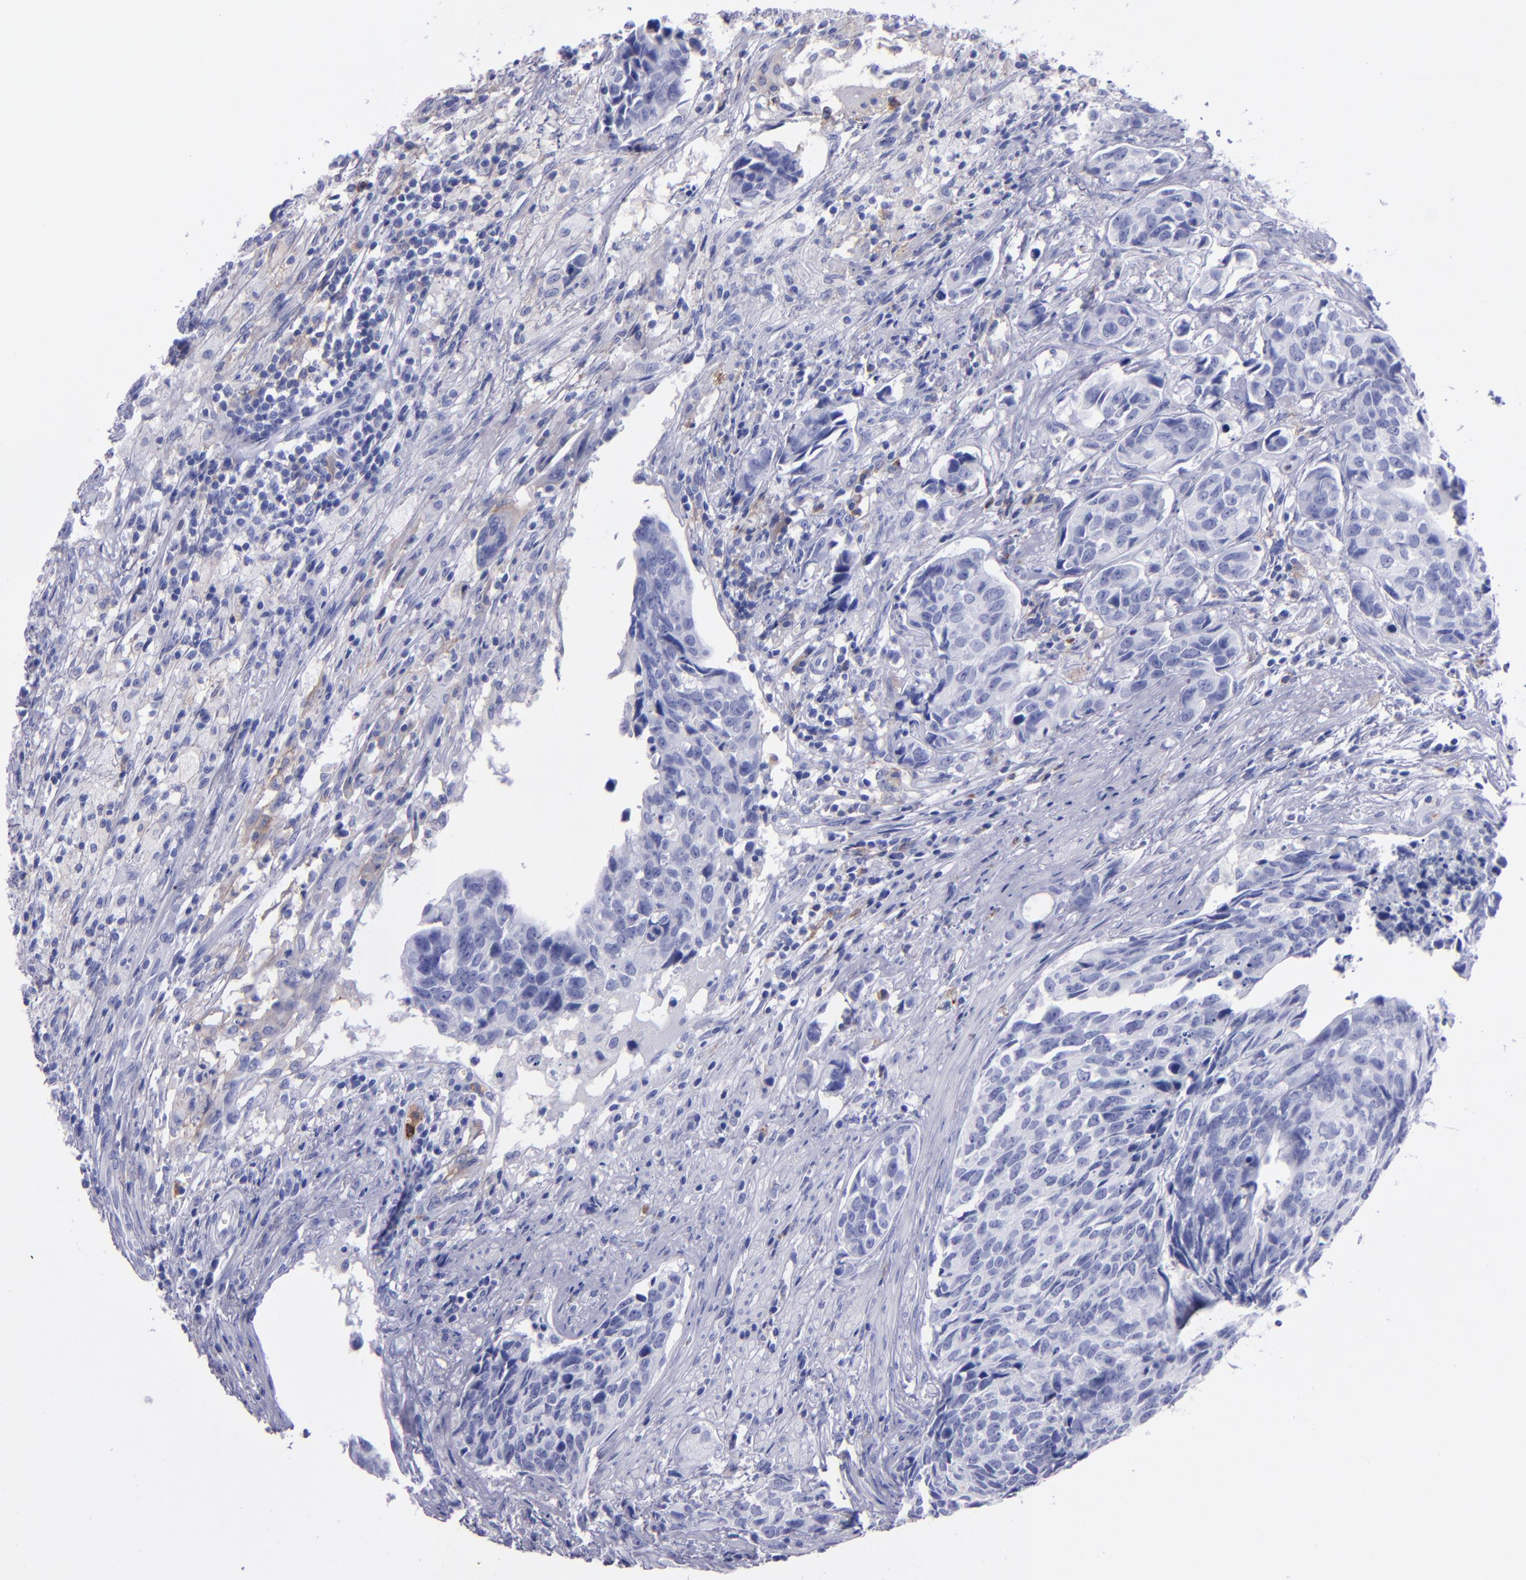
{"staining": {"intensity": "negative", "quantity": "none", "location": "none"}, "tissue": "urothelial cancer", "cell_type": "Tumor cells", "image_type": "cancer", "snomed": [{"axis": "morphology", "description": "Urothelial carcinoma, High grade"}, {"axis": "topography", "description": "Urinary bladder"}], "caption": "High magnification brightfield microscopy of urothelial carcinoma (high-grade) stained with DAB (3,3'-diaminobenzidine) (brown) and counterstained with hematoxylin (blue): tumor cells show no significant positivity.", "gene": "CR1", "patient": {"sex": "male", "age": 81}}